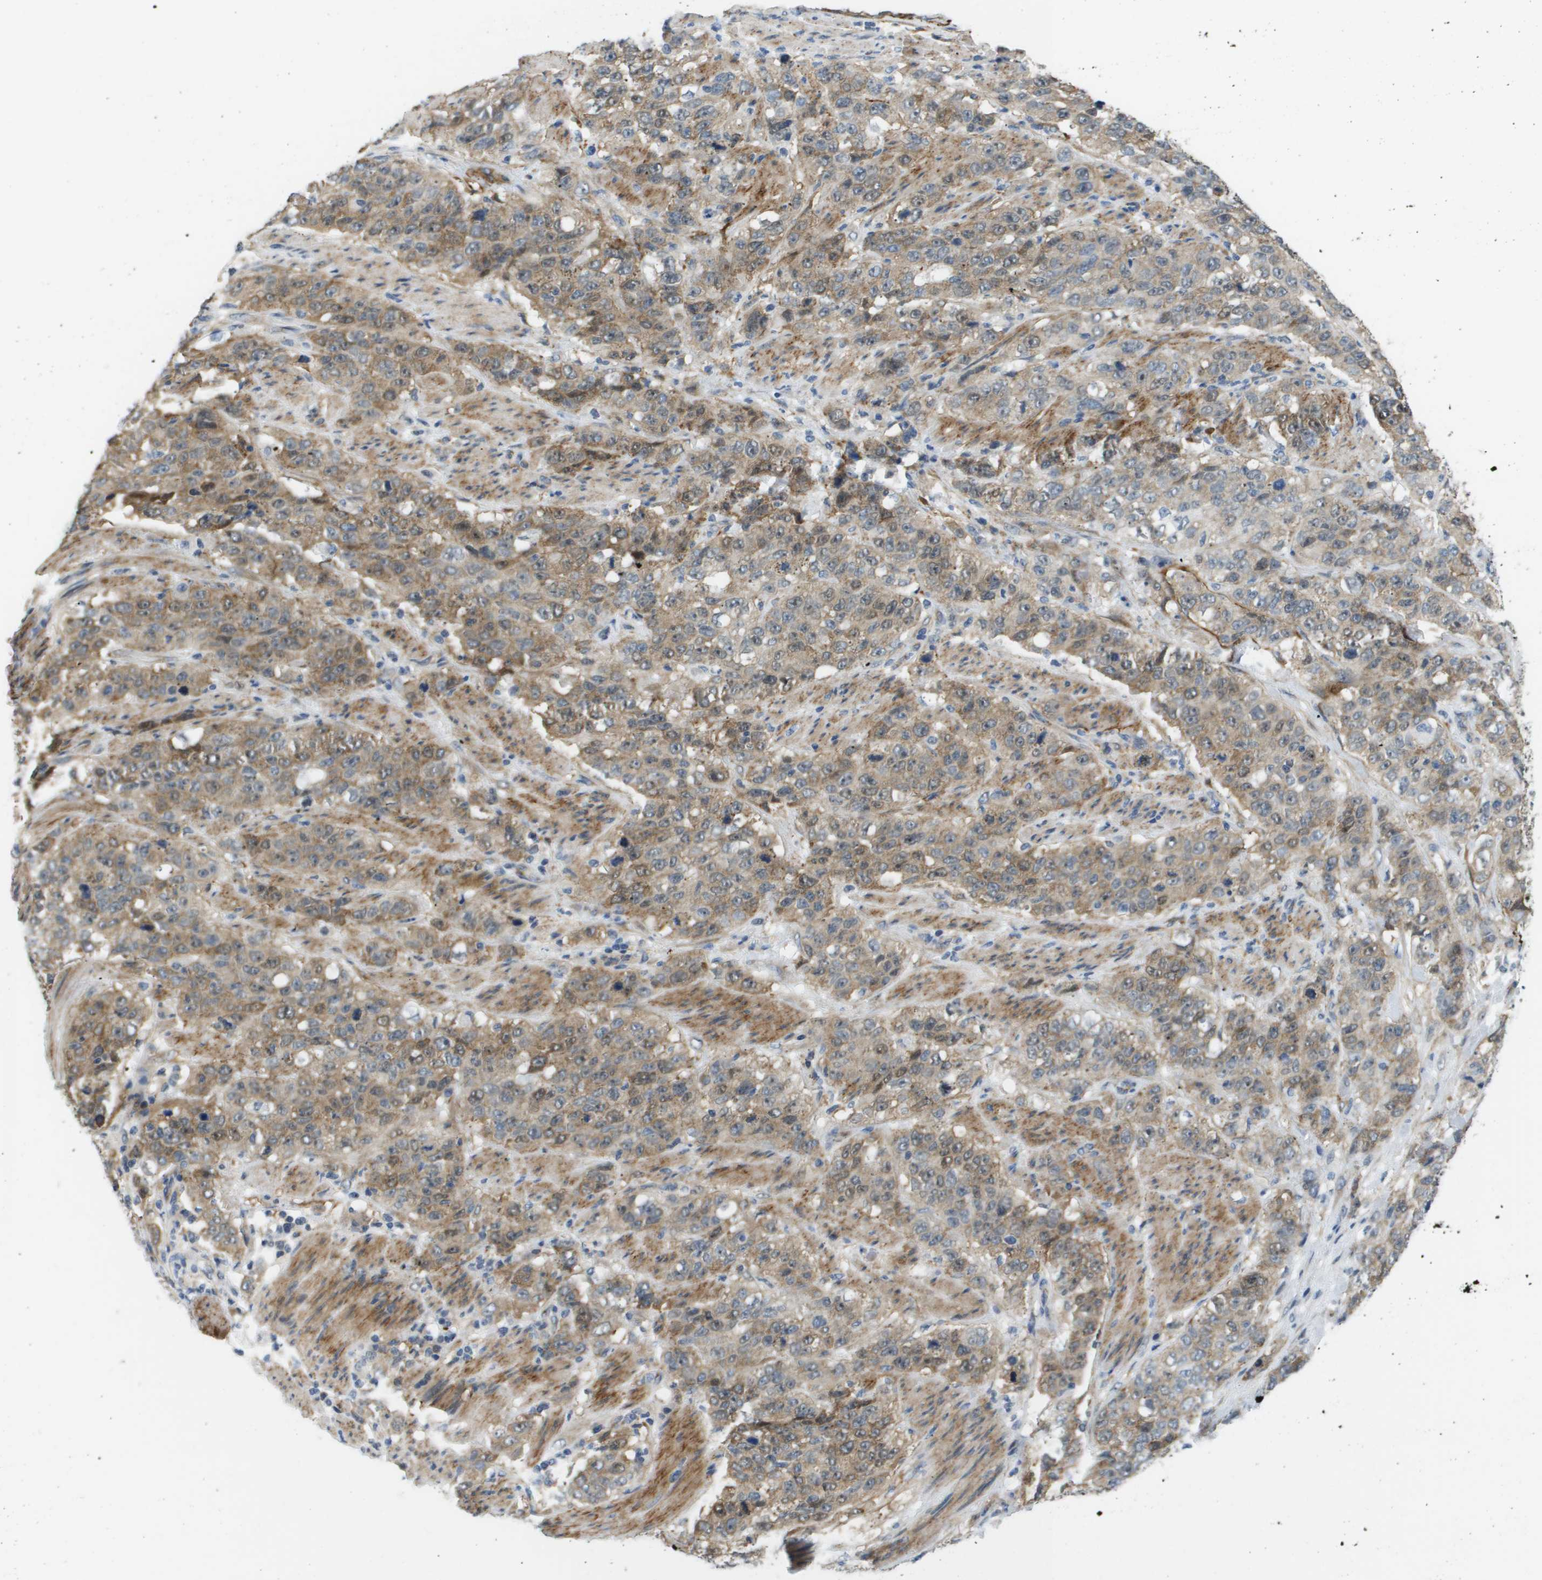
{"staining": {"intensity": "moderate", "quantity": ">75%", "location": "cytoplasmic/membranous"}, "tissue": "stomach cancer", "cell_type": "Tumor cells", "image_type": "cancer", "snomed": [{"axis": "morphology", "description": "Adenocarcinoma, NOS"}, {"axis": "topography", "description": "Stomach"}], "caption": "Stomach cancer tissue exhibits moderate cytoplasmic/membranous expression in about >75% of tumor cells", "gene": "OTUD5", "patient": {"sex": "male", "age": 48}}